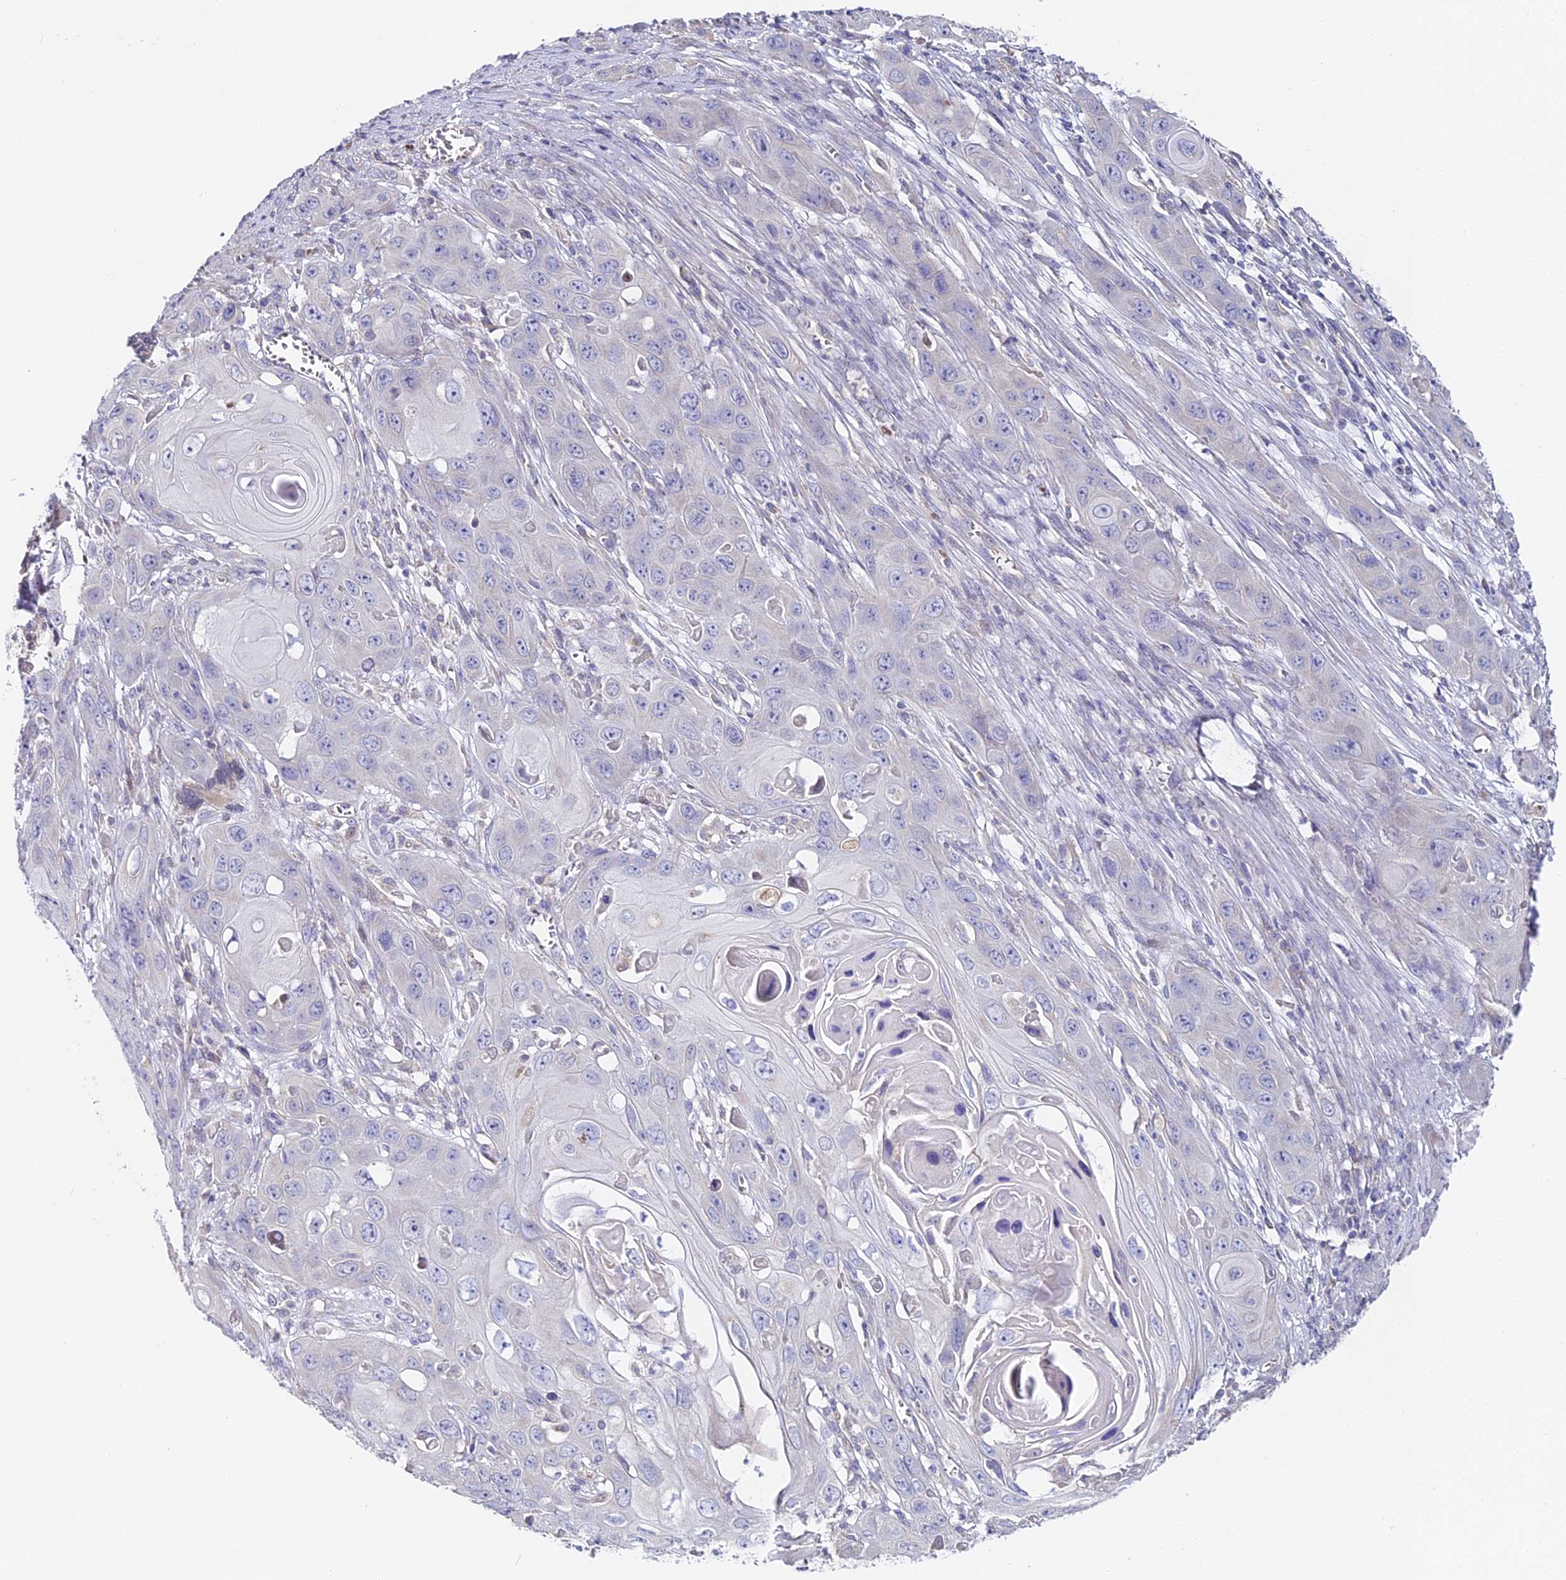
{"staining": {"intensity": "negative", "quantity": "none", "location": "none"}, "tissue": "skin cancer", "cell_type": "Tumor cells", "image_type": "cancer", "snomed": [{"axis": "morphology", "description": "Squamous cell carcinoma, NOS"}, {"axis": "topography", "description": "Skin"}], "caption": "This is an IHC image of skin cancer (squamous cell carcinoma). There is no expression in tumor cells.", "gene": "SERP1", "patient": {"sex": "male", "age": 55}}